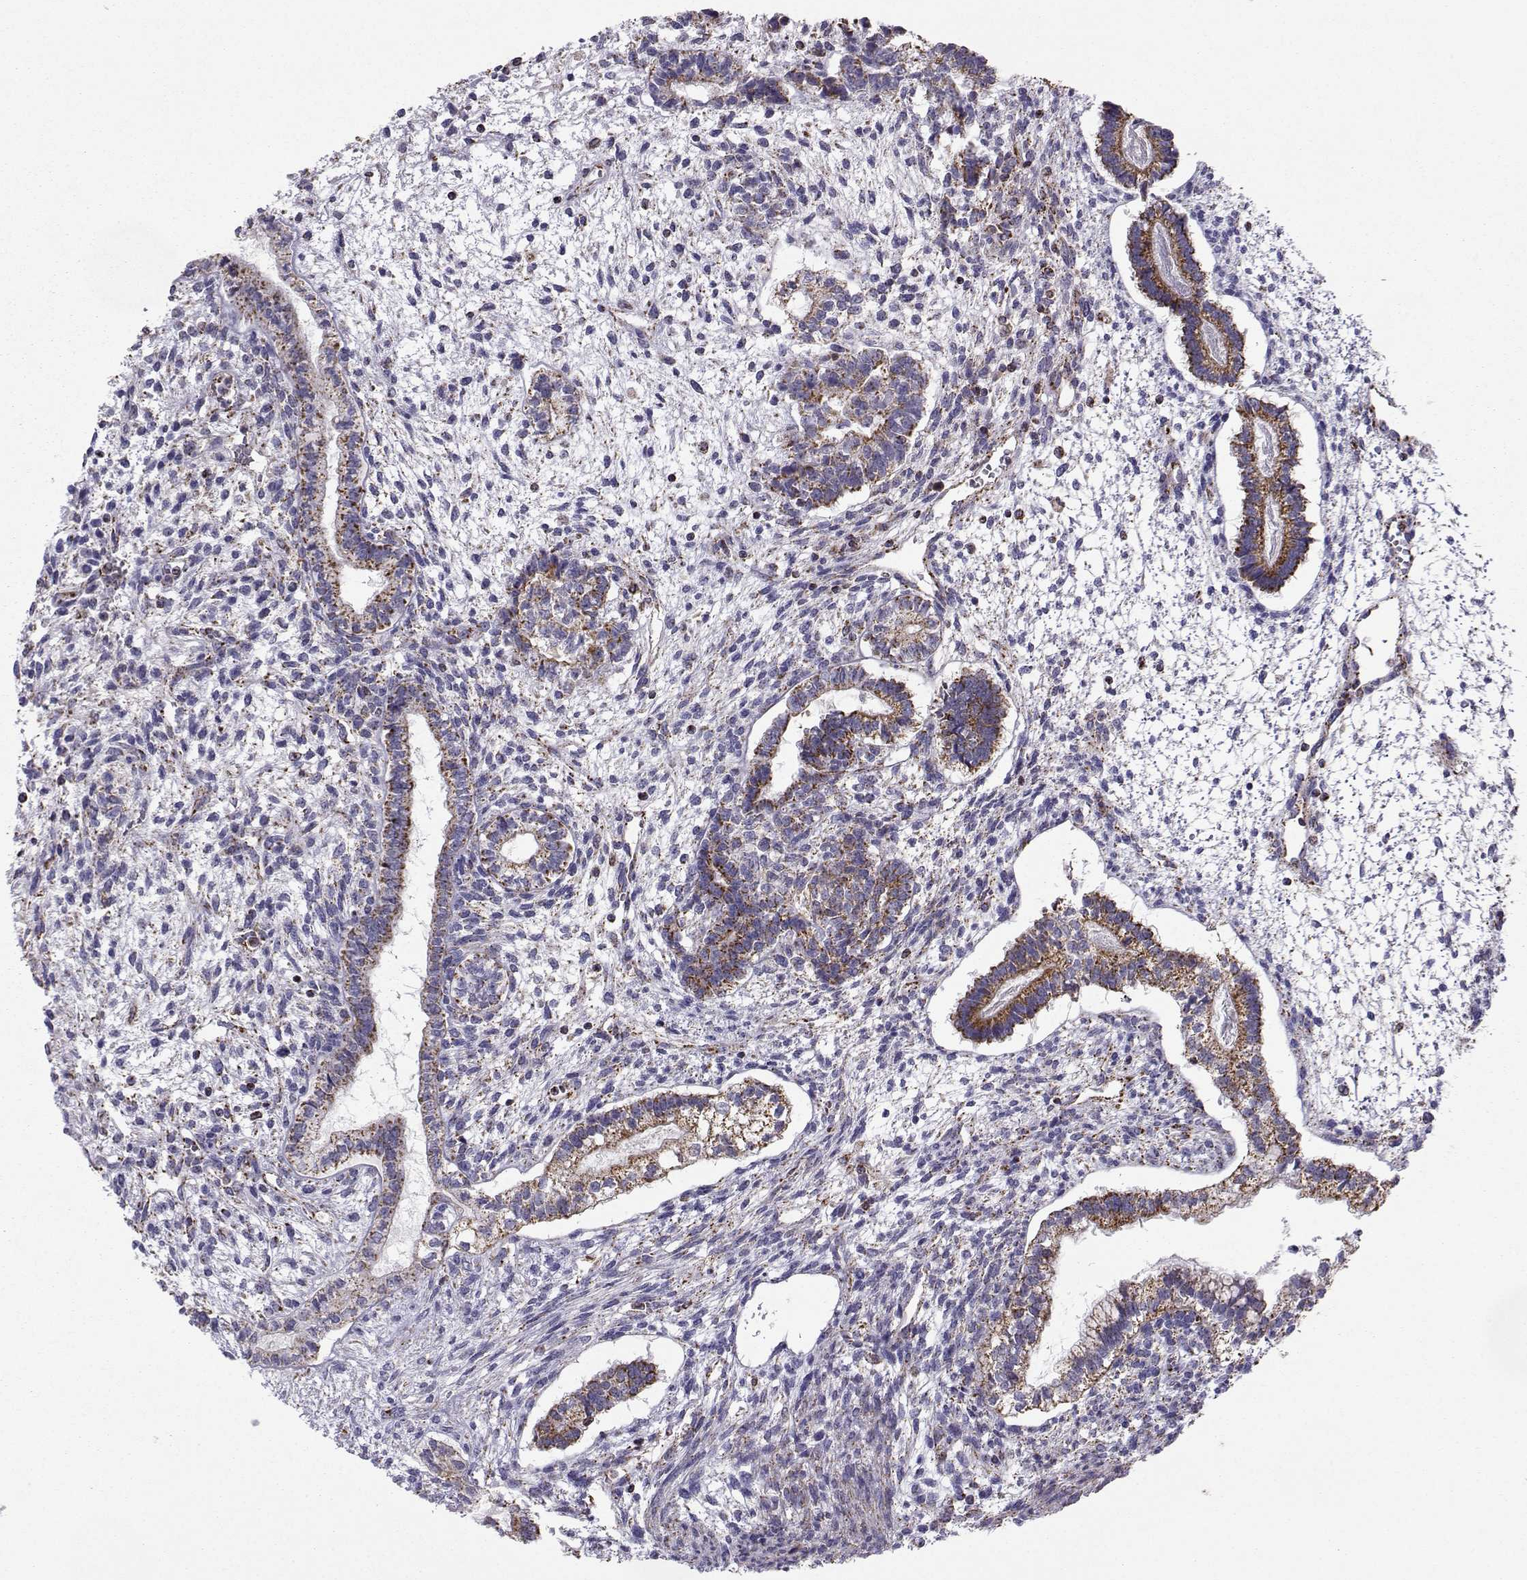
{"staining": {"intensity": "strong", "quantity": ">75%", "location": "cytoplasmic/membranous"}, "tissue": "testis cancer", "cell_type": "Tumor cells", "image_type": "cancer", "snomed": [{"axis": "morphology", "description": "Carcinoma, Embryonal, NOS"}, {"axis": "topography", "description": "Testis"}], "caption": "Strong cytoplasmic/membranous positivity for a protein is appreciated in about >75% of tumor cells of testis embryonal carcinoma using immunohistochemistry (IHC).", "gene": "NECAB3", "patient": {"sex": "male", "age": 37}}